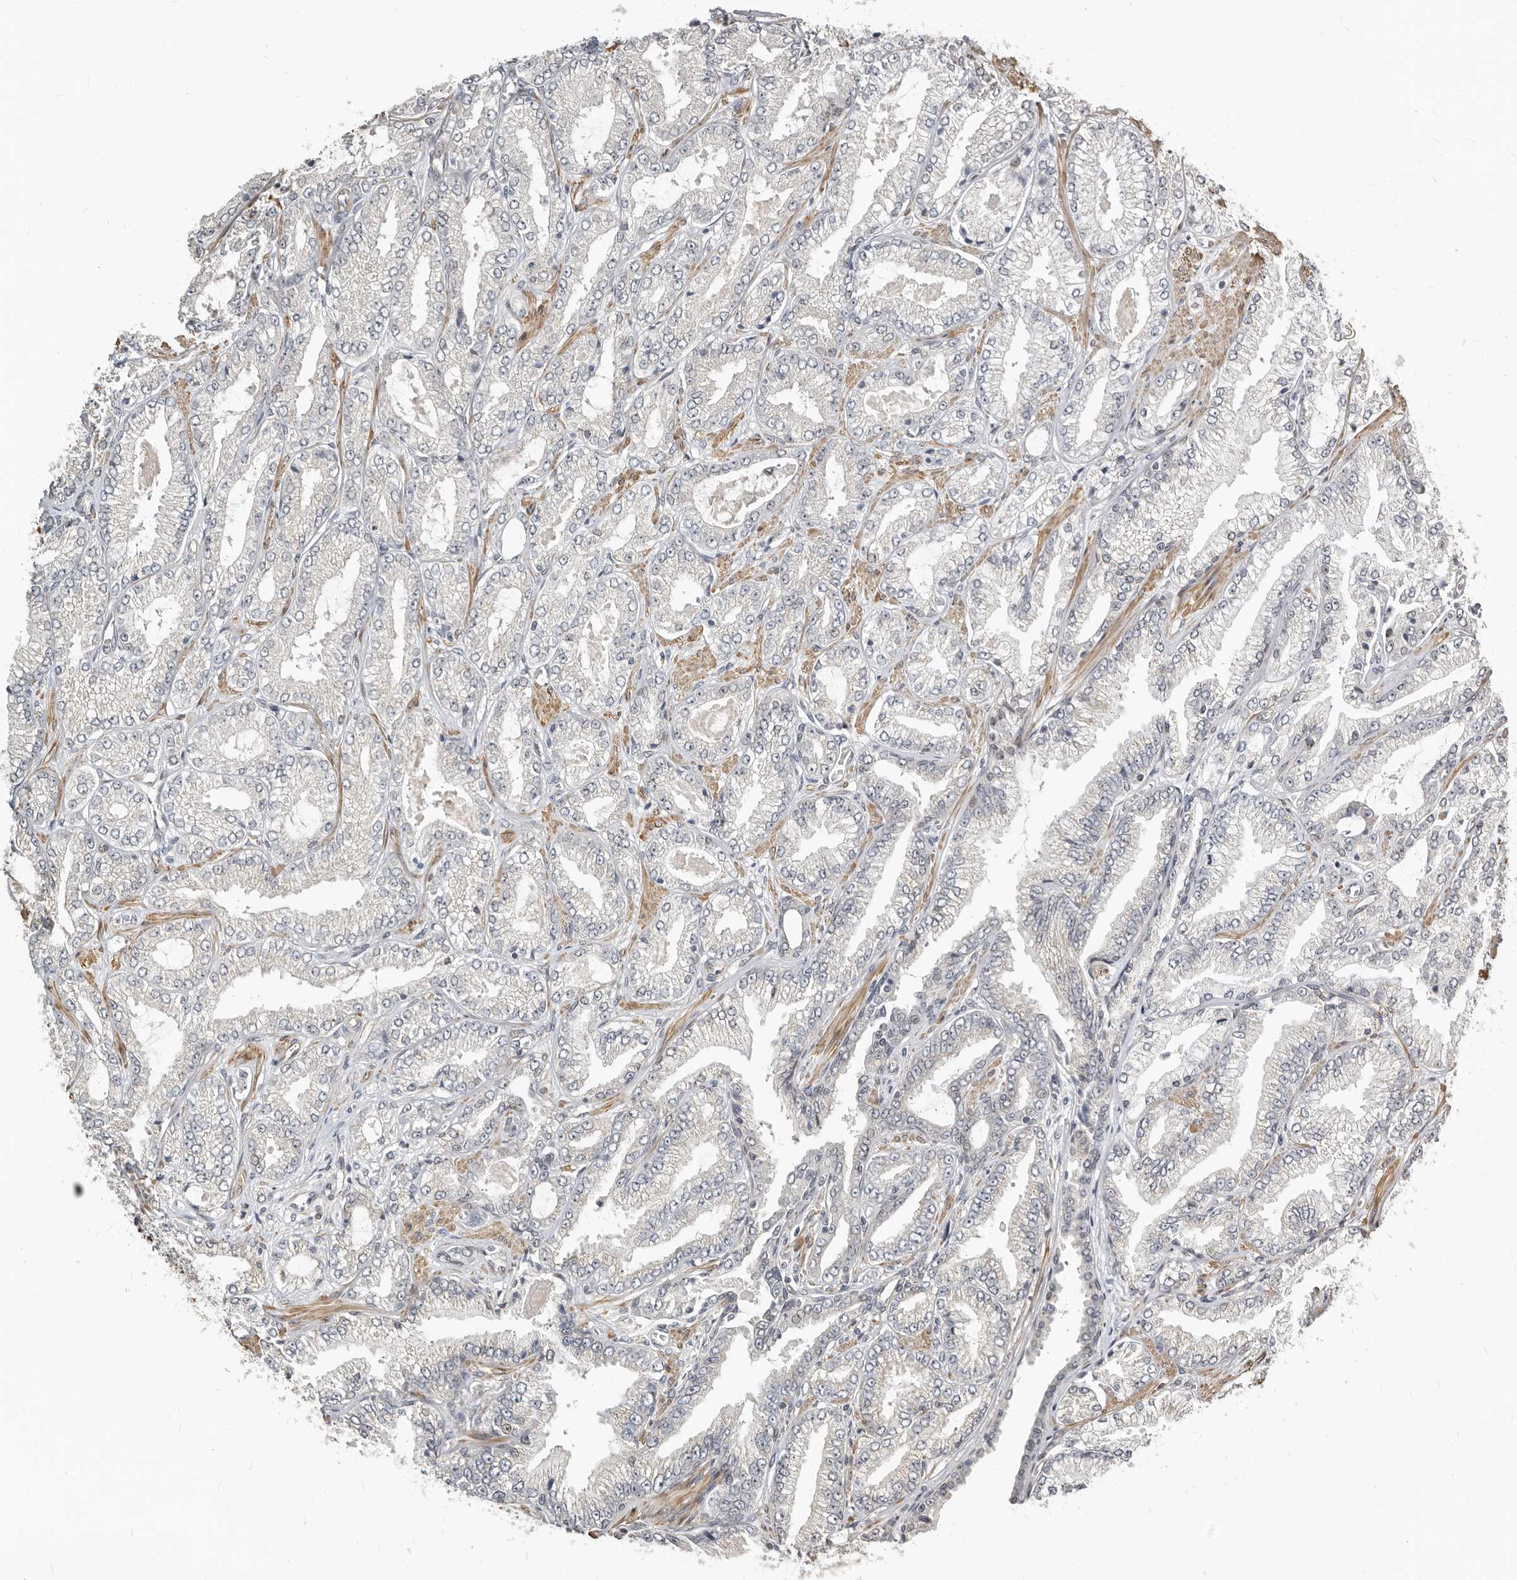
{"staining": {"intensity": "negative", "quantity": "none", "location": "none"}, "tissue": "prostate cancer", "cell_type": "Tumor cells", "image_type": "cancer", "snomed": [{"axis": "morphology", "description": "Adenocarcinoma, High grade"}, {"axis": "topography", "description": "Prostate"}], "caption": "Immunohistochemistry micrograph of neoplastic tissue: prostate cancer (high-grade adenocarcinoma) stained with DAB shows no significant protein expression in tumor cells.", "gene": "NUP153", "patient": {"sex": "male", "age": 71}}